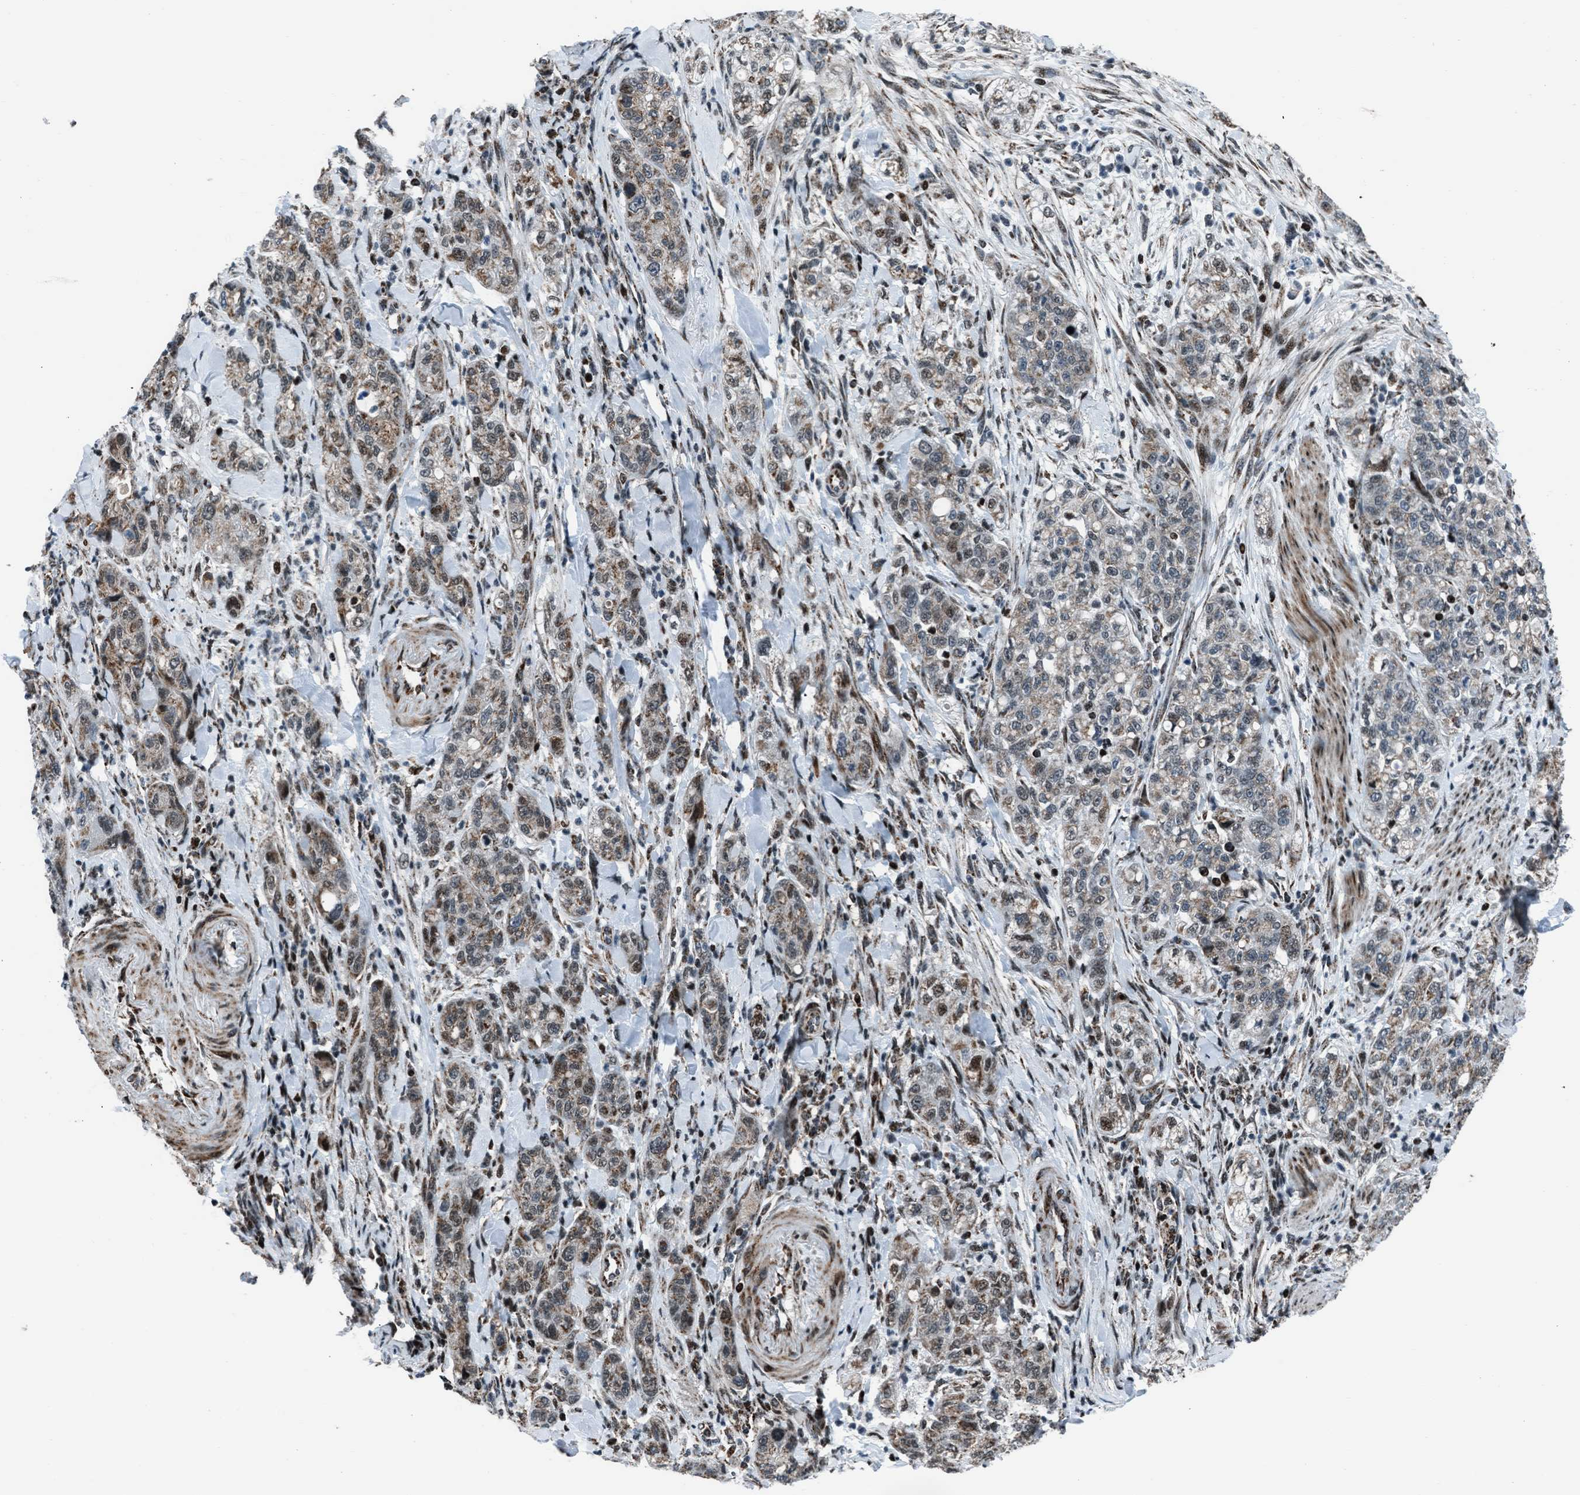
{"staining": {"intensity": "moderate", "quantity": "25%-75%", "location": "cytoplasmic/membranous,nuclear"}, "tissue": "pancreatic cancer", "cell_type": "Tumor cells", "image_type": "cancer", "snomed": [{"axis": "morphology", "description": "Adenocarcinoma, NOS"}, {"axis": "topography", "description": "Pancreas"}], "caption": "Human adenocarcinoma (pancreatic) stained with a brown dye demonstrates moderate cytoplasmic/membranous and nuclear positive staining in about 25%-75% of tumor cells.", "gene": "MORC3", "patient": {"sex": "female", "age": 78}}